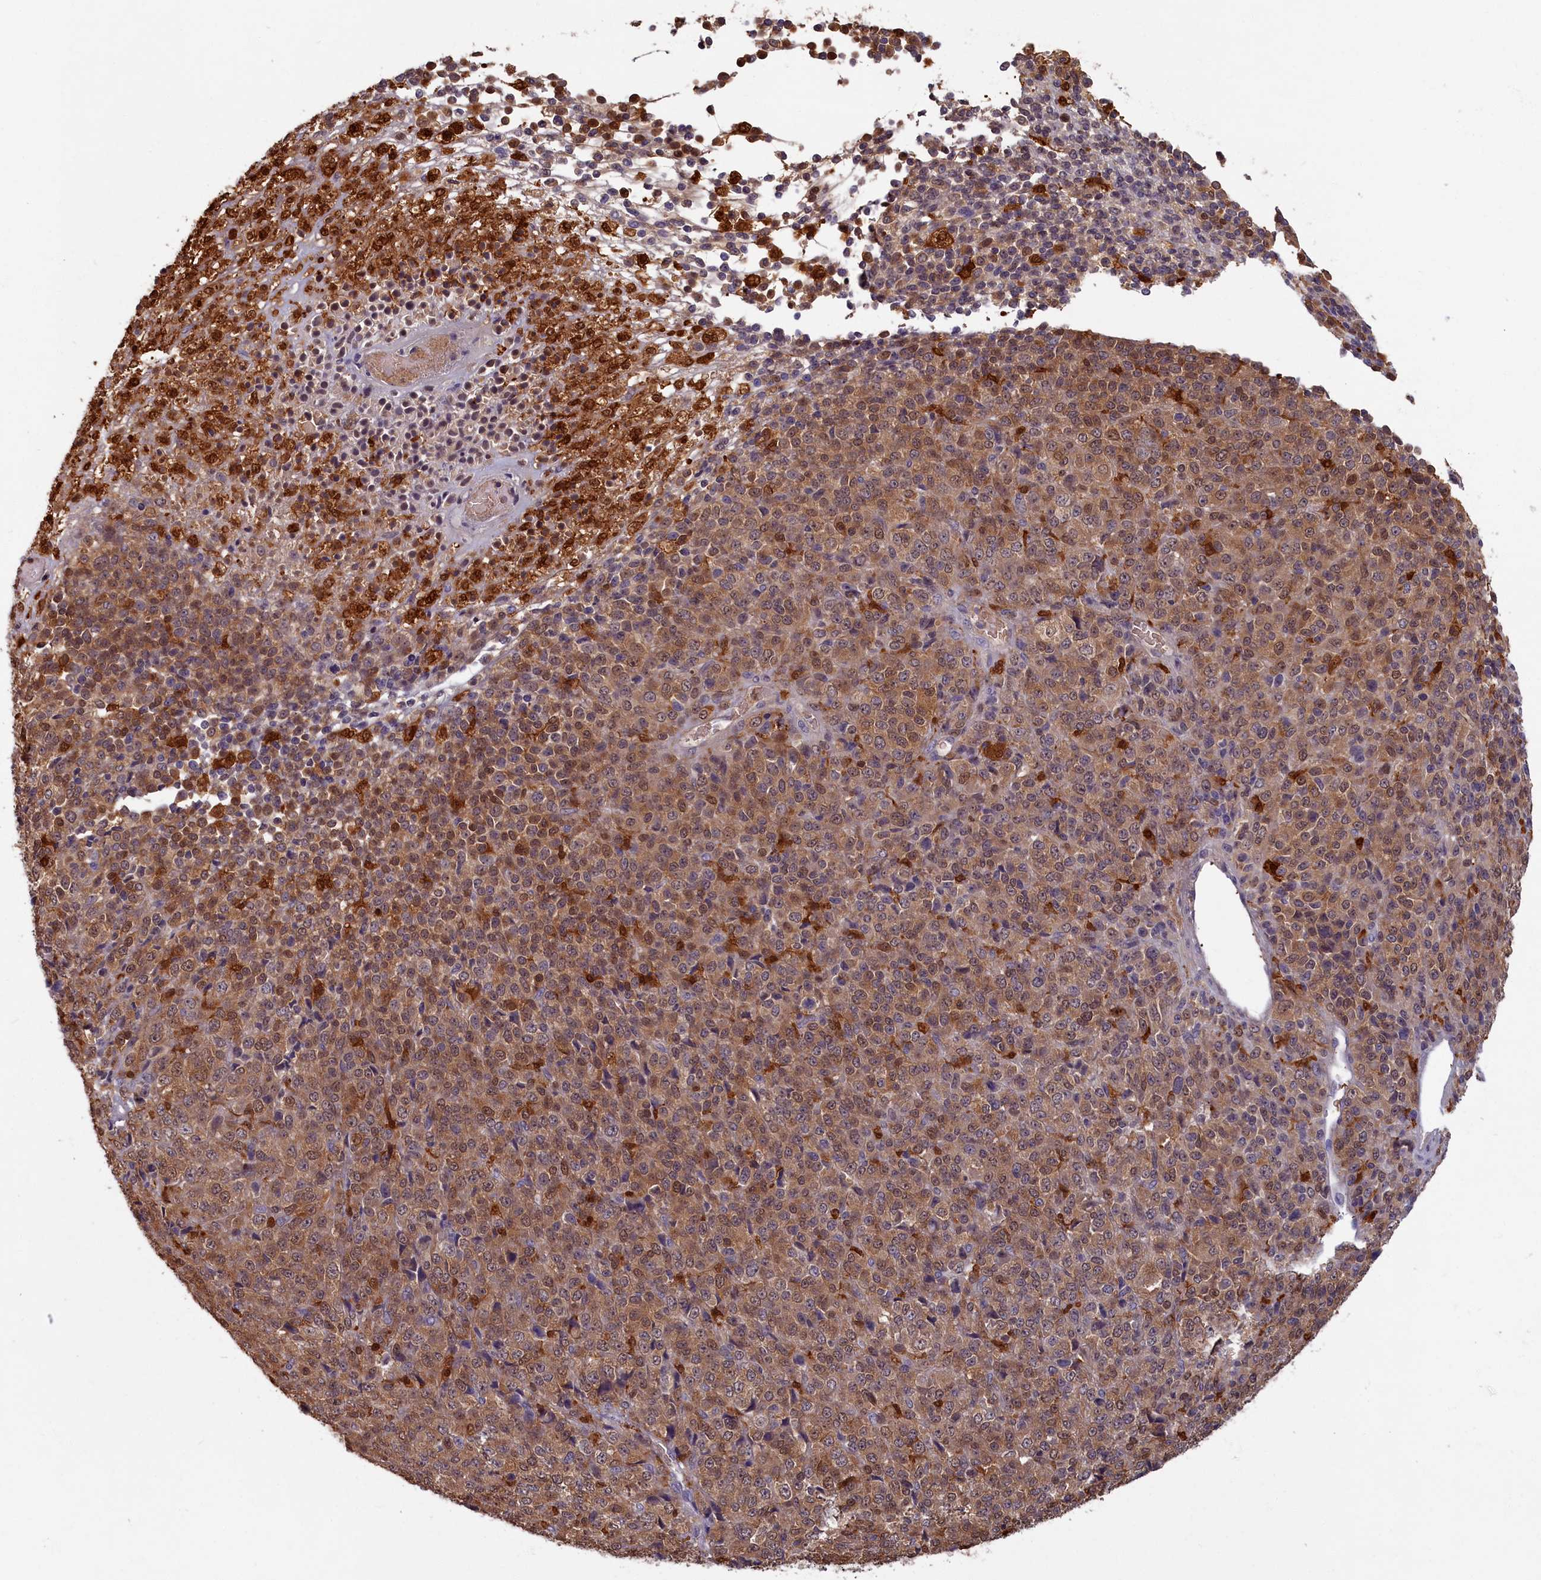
{"staining": {"intensity": "moderate", "quantity": ">75%", "location": "cytoplasmic/membranous,nuclear"}, "tissue": "melanoma", "cell_type": "Tumor cells", "image_type": "cancer", "snomed": [{"axis": "morphology", "description": "Malignant melanoma, Metastatic site"}, {"axis": "topography", "description": "Brain"}], "caption": "A micrograph of human malignant melanoma (metastatic site) stained for a protein shows moderate cytoplasmic/membranous and nuclear brown staining in tumor cells.", "gene": "BLVRB", "patient": {"sex": "female", "age": 56}}